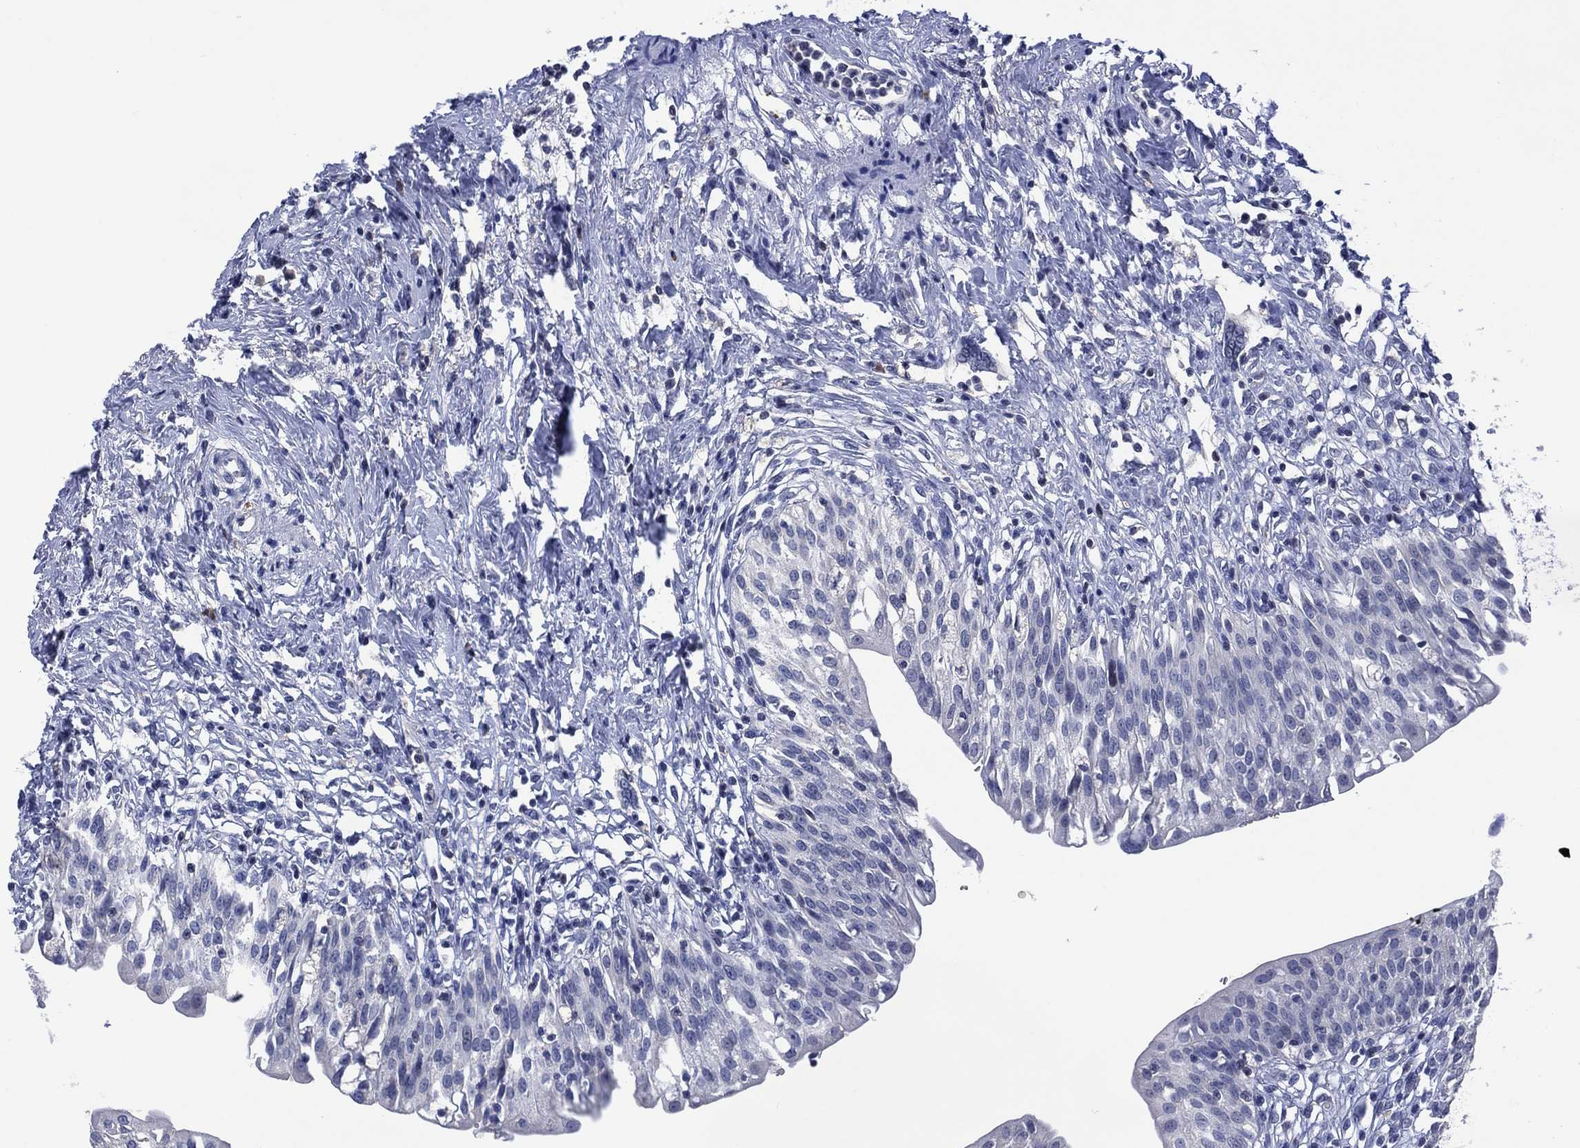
{"staining": {"intensity": "negative", "quantity": "none", "location": "none"}, "tissue": "urinary bladder", "cell_type": "Urothelial cells", "image_type": "normal", "snomed": [{"axis": "morphology", "description": "Normal tissue, NOS"}, {"axis": "topography", "description": "Urinary bladder"}], "caption": "Urothelial cells are negative for brown protein staining in normal urinary bladder. (DAB immunohistochemistry (IHC) visualized using brightfield microscopy, high magnification).", "gene": "USP26", "patient": {"sex": "male", "age": 76}}